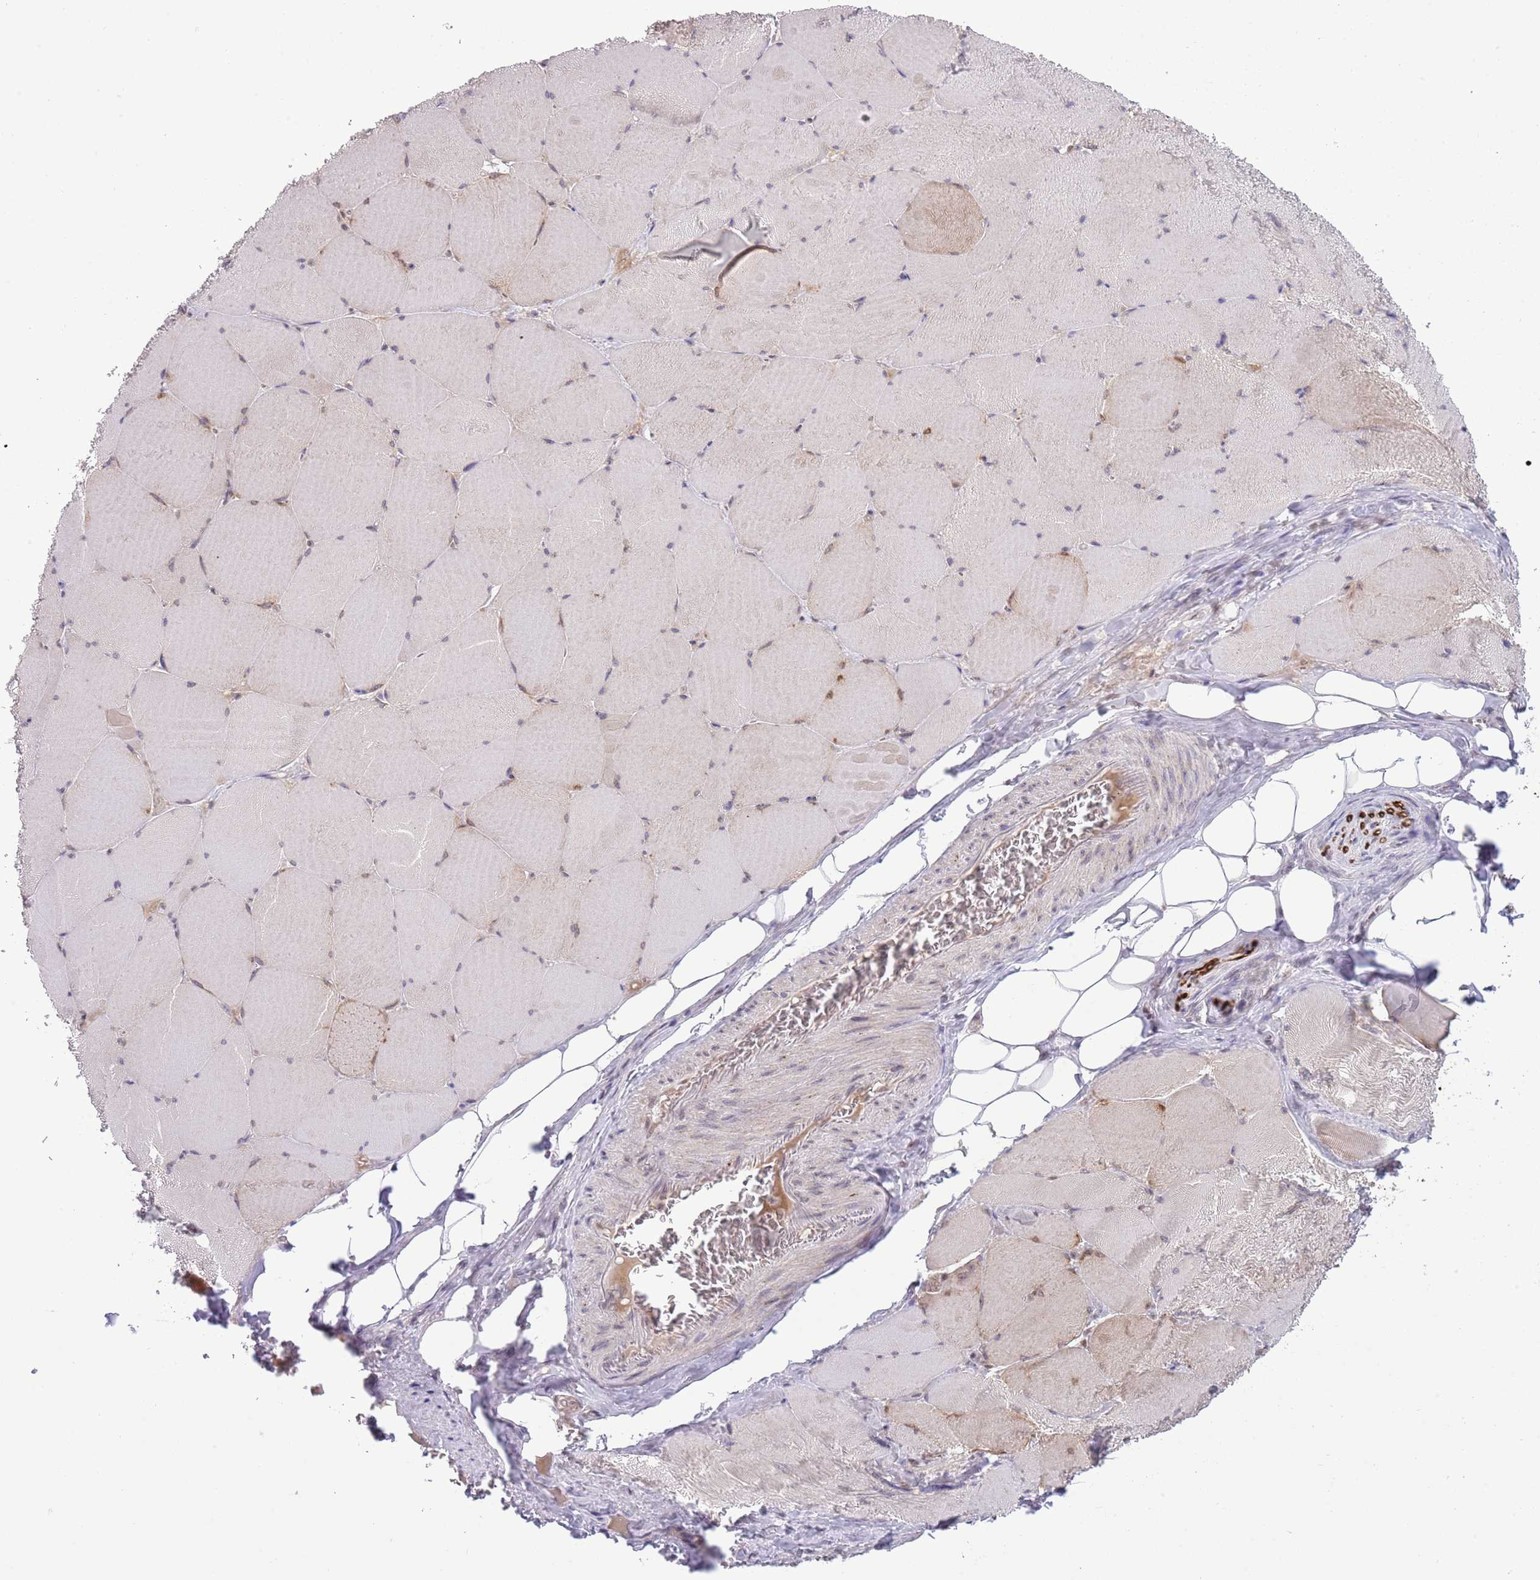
{"staining": {"intensity": "negative", "quantity": "none", "location": "none"}, "tissue": "skeletal muscle", "cell_type": "Myocytes", "image_type": "normal", "snomed": [{"axis": "morphology", "description": "Normal tissue, NOS"}, {"axis": "topography", "description": "Skeletal muscle"}, {"axis": "topography", "description": "Head-Neck"}], "caption": "This is a micrograph of immunohistochemistry staining of normal skeletal muscle, which shows no expression in myocytes. Nuclei are stained in blue.", "gene": "TM2D1", "patient": {"sex": "male", "age": 66}}